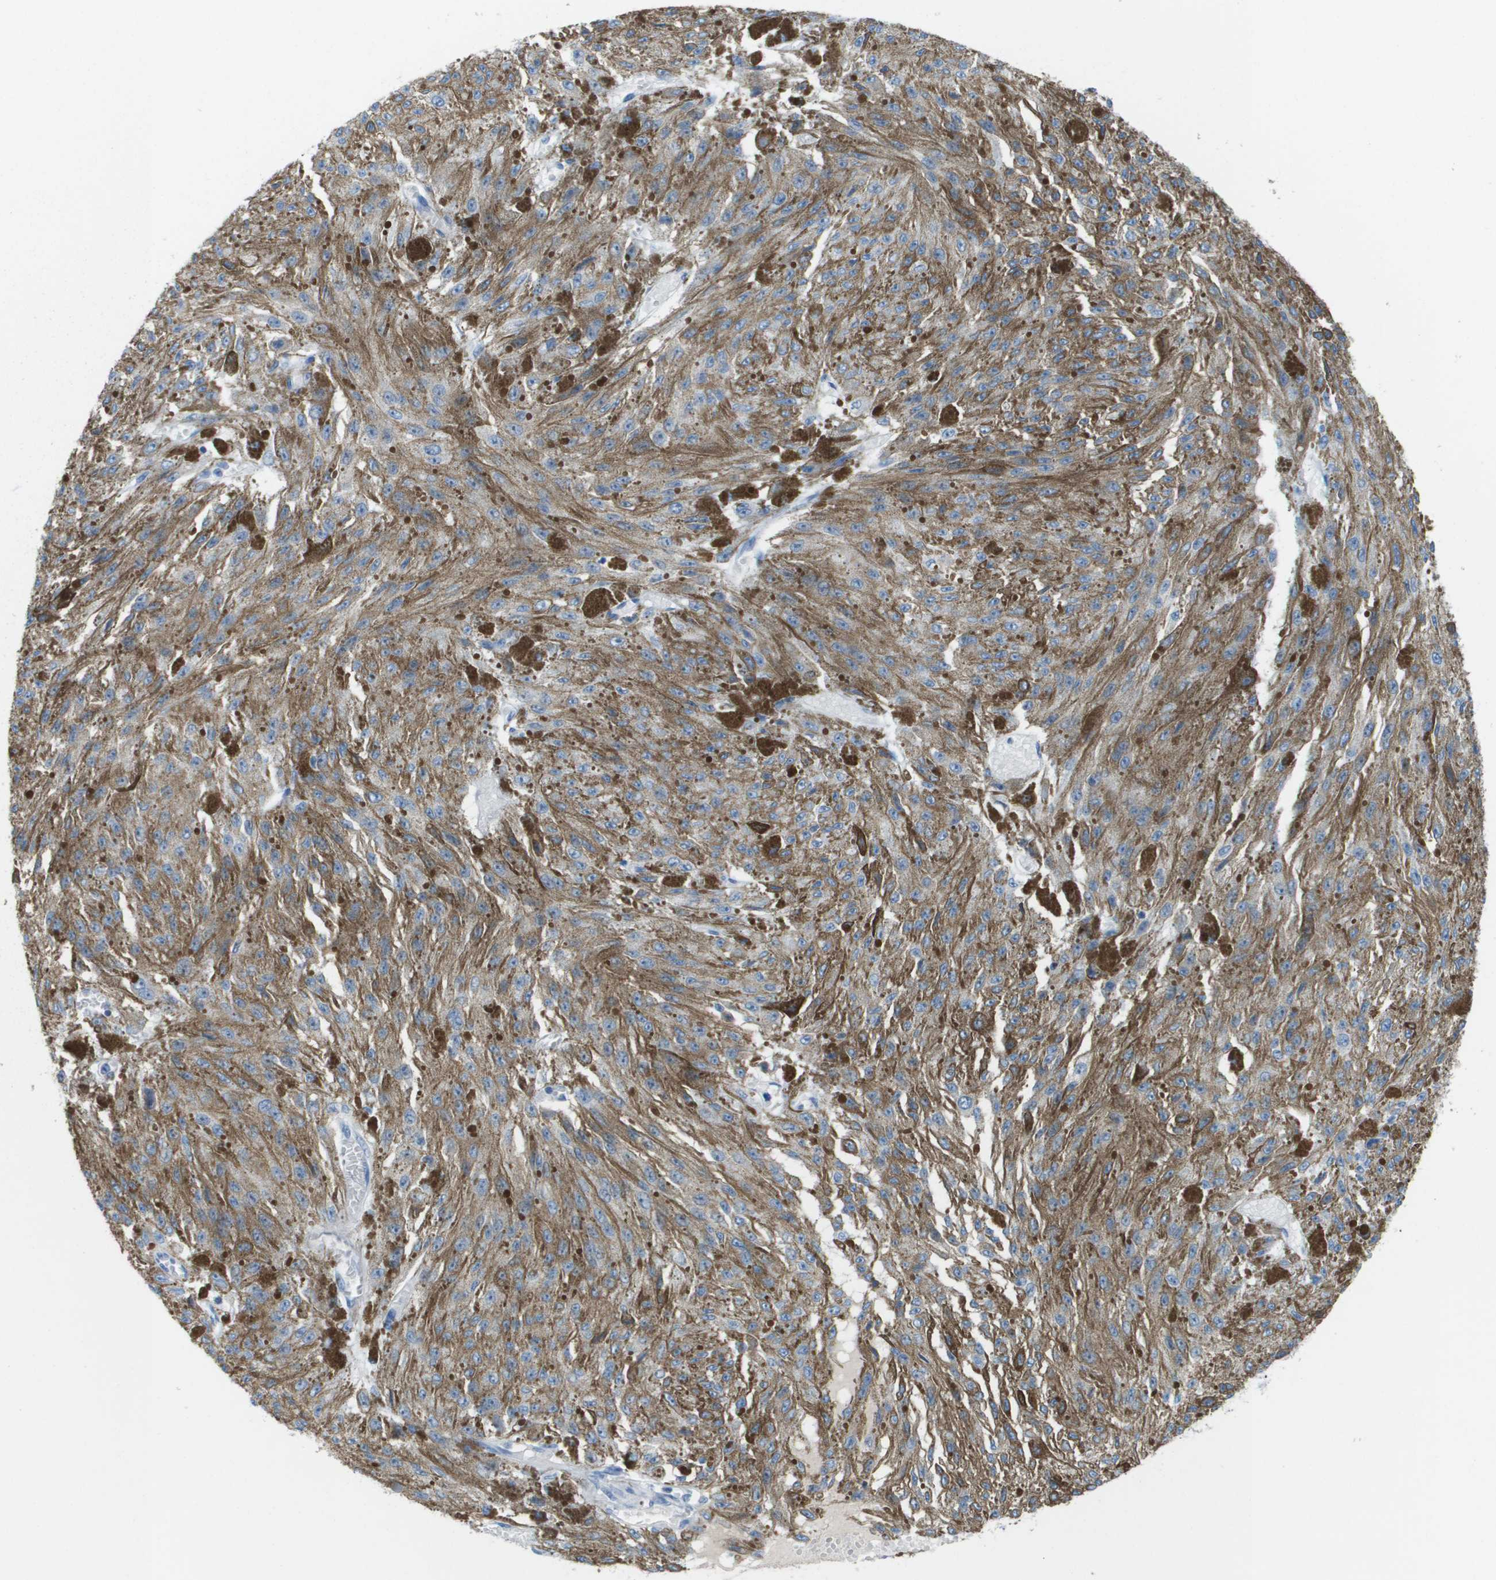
{"staining": {"intensity": "negative", "quantity": "none", "location": "none"}, "tissue": "melanoma", "cell_type": "Tumor cells", "image_type": "cancer", "snomed": [{"axis": "morphology", "description": "Malignant melanoma, NOS"}, {"axis": "topography", "description": "Other"}], "caption": "Malignant melanoma was stained to show a protein in brown. There is no significant staining in tumor cells. (DAB (3,3'-diaminobenzidine) immunohistochemistry (IHC), high magnification).", "gene": "GPR18", "patient": {"sex": "male", "age": 79}}